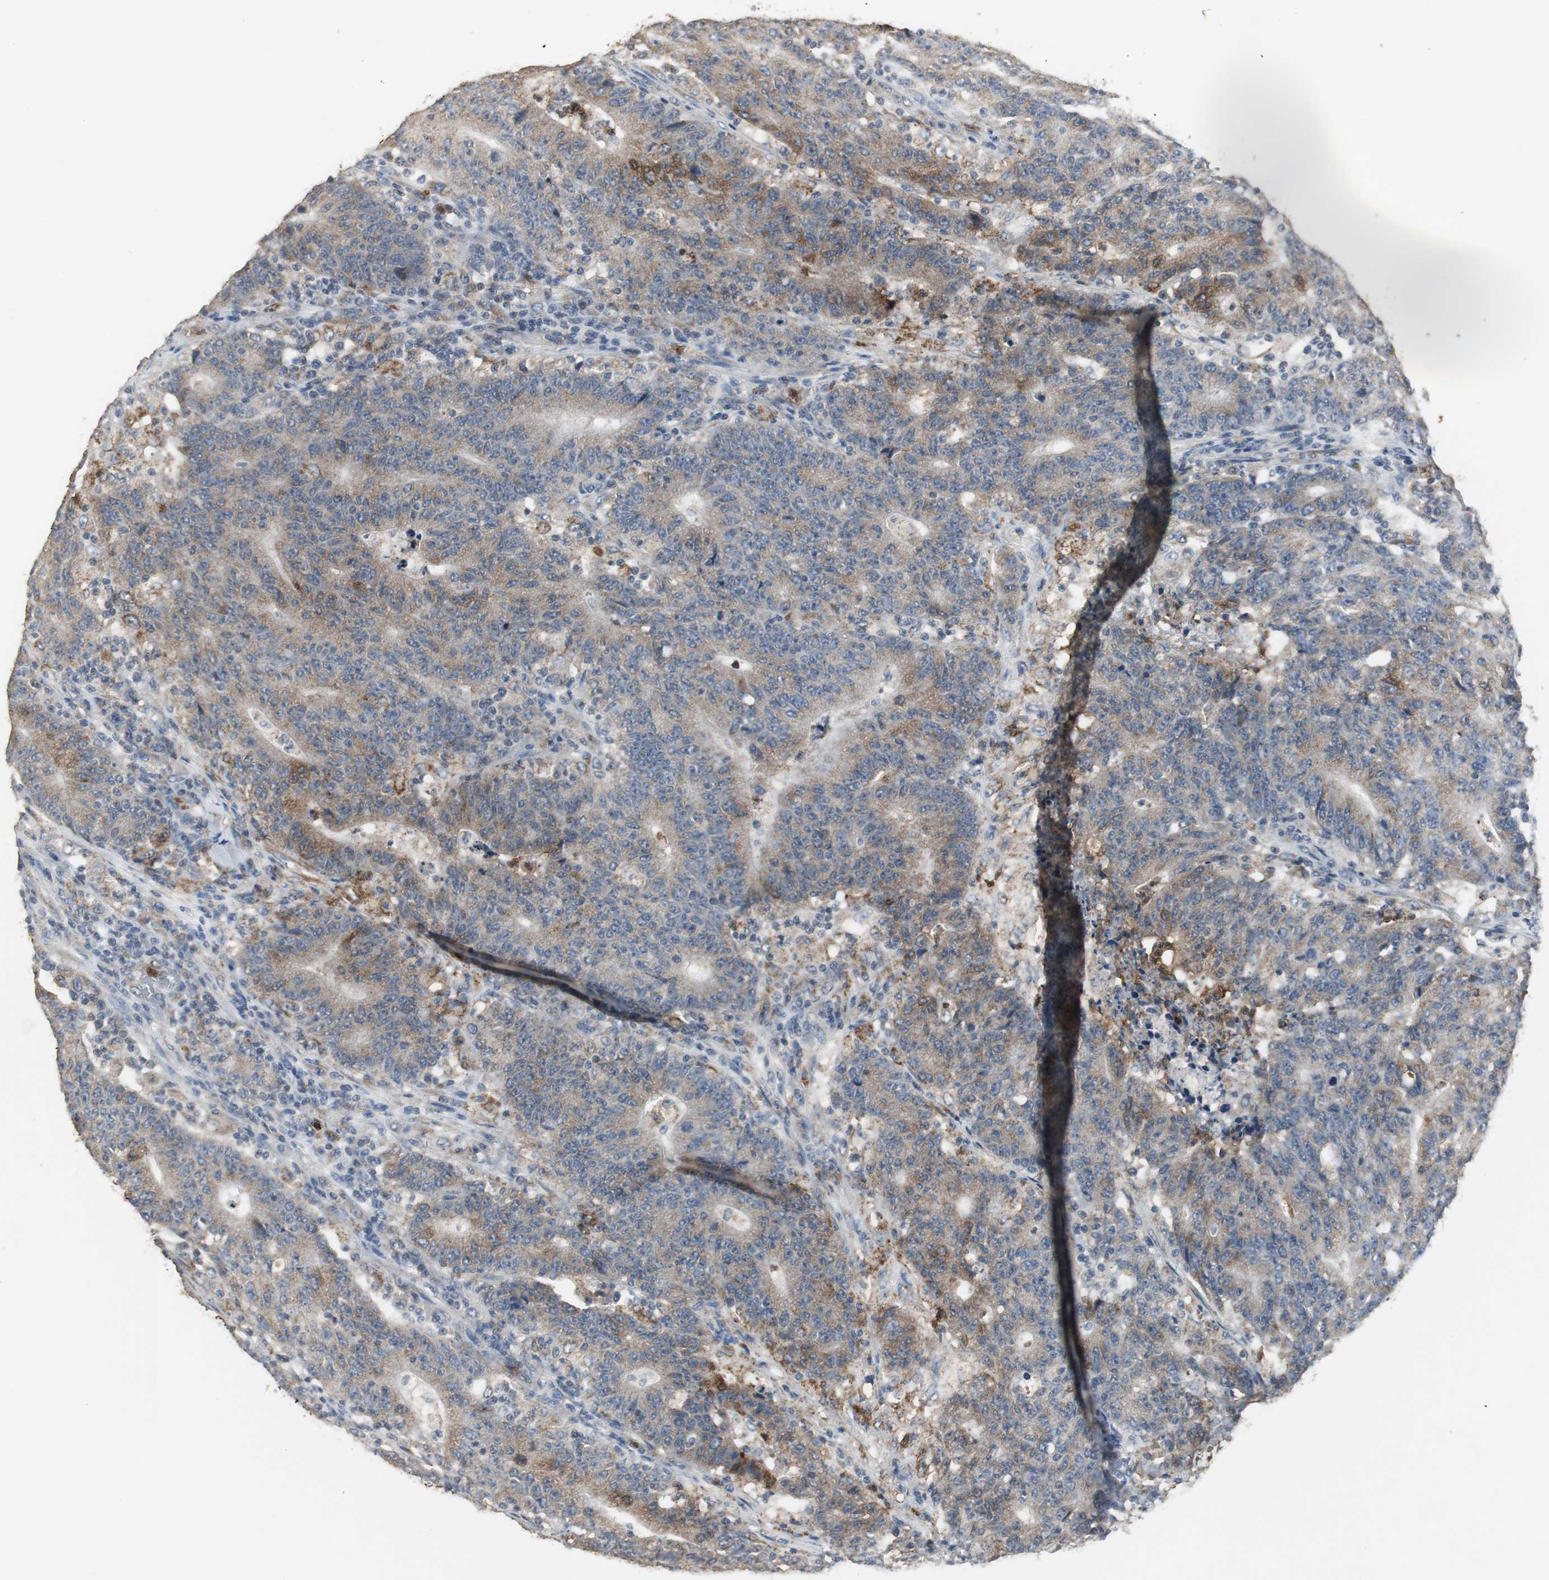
{"staining": {"intensity": "moderate", "quantity": ">75%", "location": "cytoplasmic/membranous"}, "tissue": "colorectal cancer", "cell_type": "Tumor cells", "image_type": "cancer", "snomed": [{"axis": "morphology", "description": "Normal tissue, NOS"}, {"axis": "morphology", "description": "Adenocarcinoma, NOS"}, {"axis": "topography", "description": "Colon"}], "caption": "The histopathology image demonstrates immunohistochemical staining of colorectal adenocarcinoma. There is moderate cytoplasmic/membranous expression is identified in about >75% of tumor cells.", "gene": "JTB", "patient": {"sex": "female", "age": 75}}